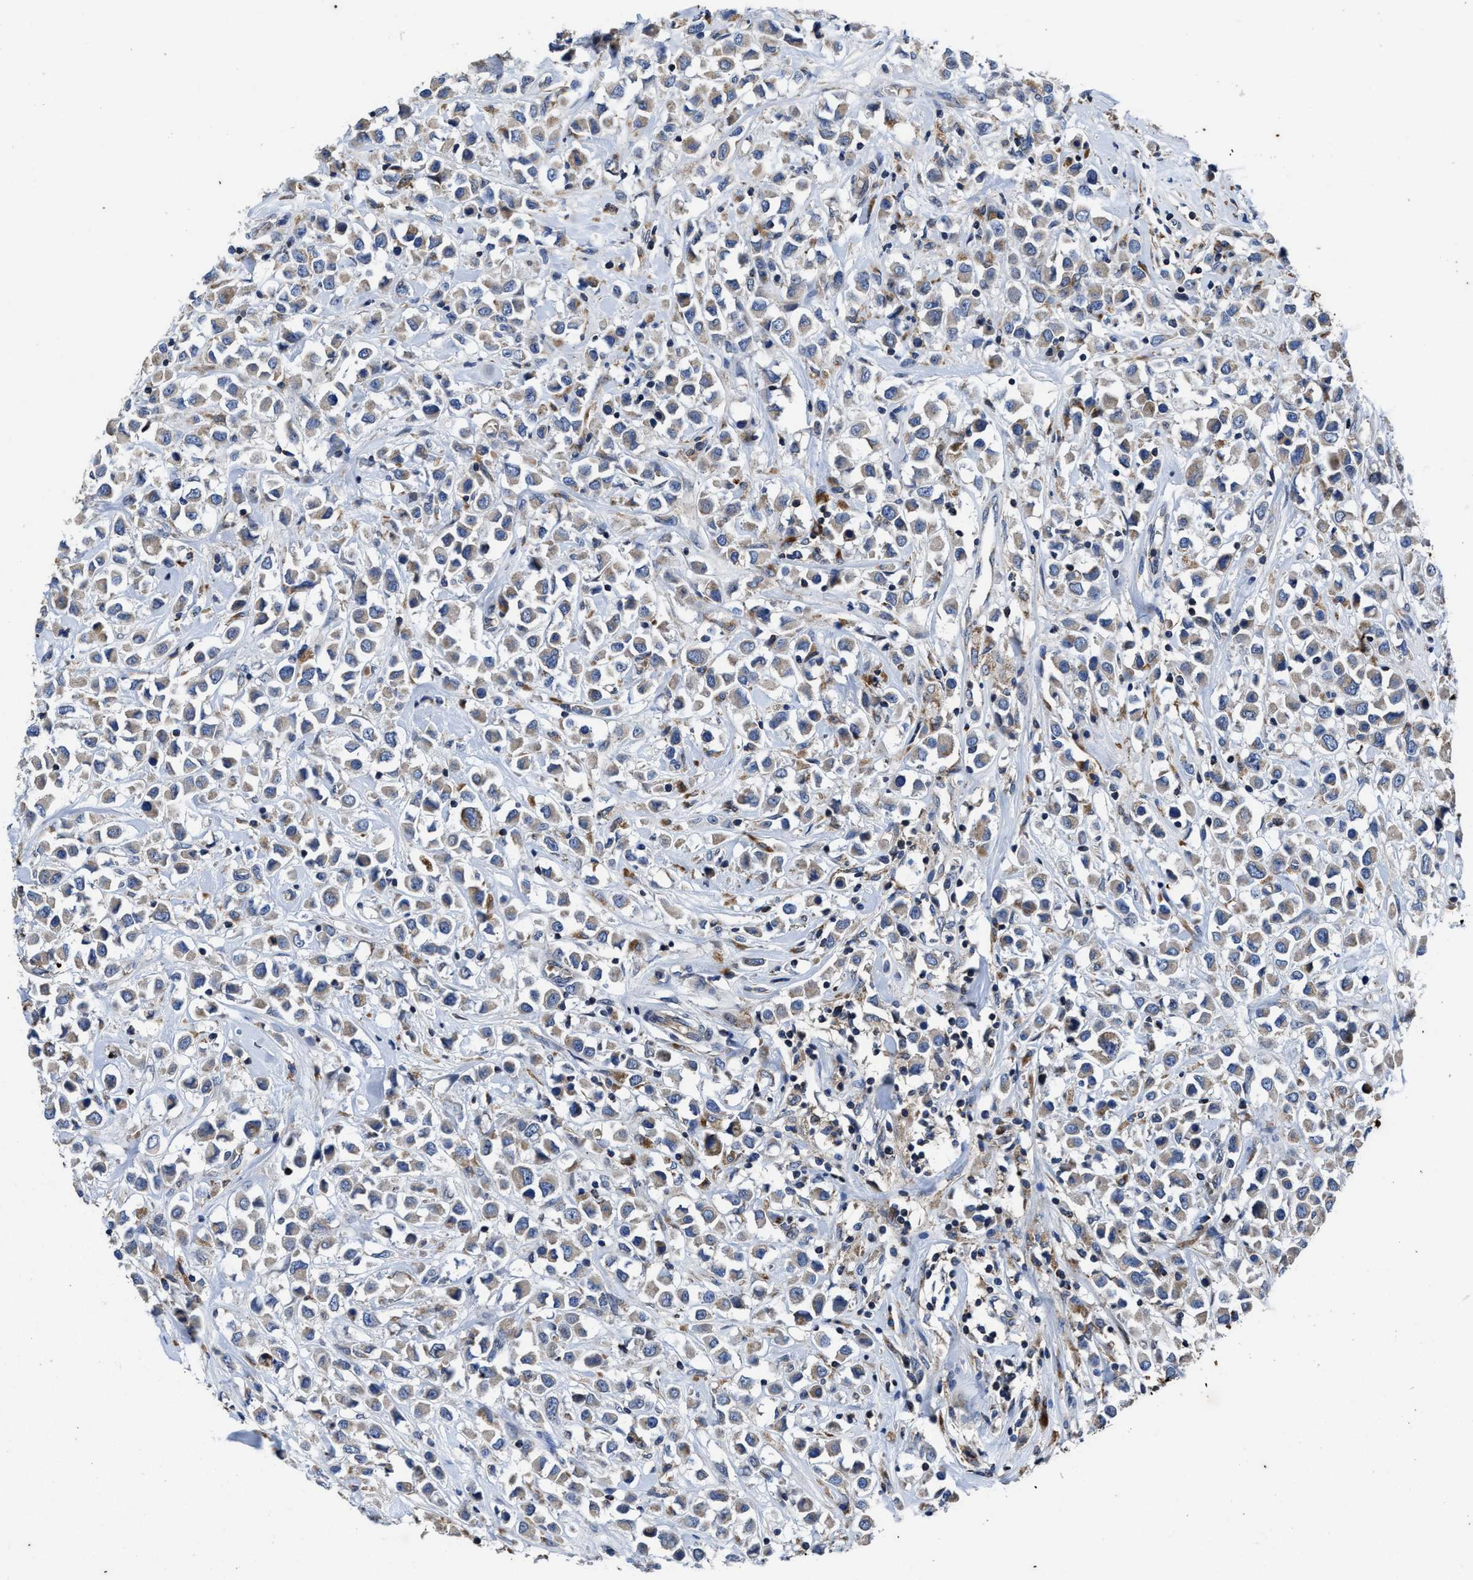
{"staining": {"intensity": "weak", "quantity": ">75%", "location": "cytoplasmic/membranous"}, "tissue": "breast cancer", "cell_type": "Tumor cells", "image_type": "cancer", "snomed": [{"axis": "morphology", "description": "Duct carcinoma"}, {"axis": "topography", "description": "Breast"}], "caption": "Immunohistochemical staining of breast cancer (invasive ductal carcinoma) demonstrates low levels of weak cytoplasmic/membranous protein positivity in about >75% of tumor cells.", "gene": "CACNA1D", "patient": {"sex": "female", "age": 61}}